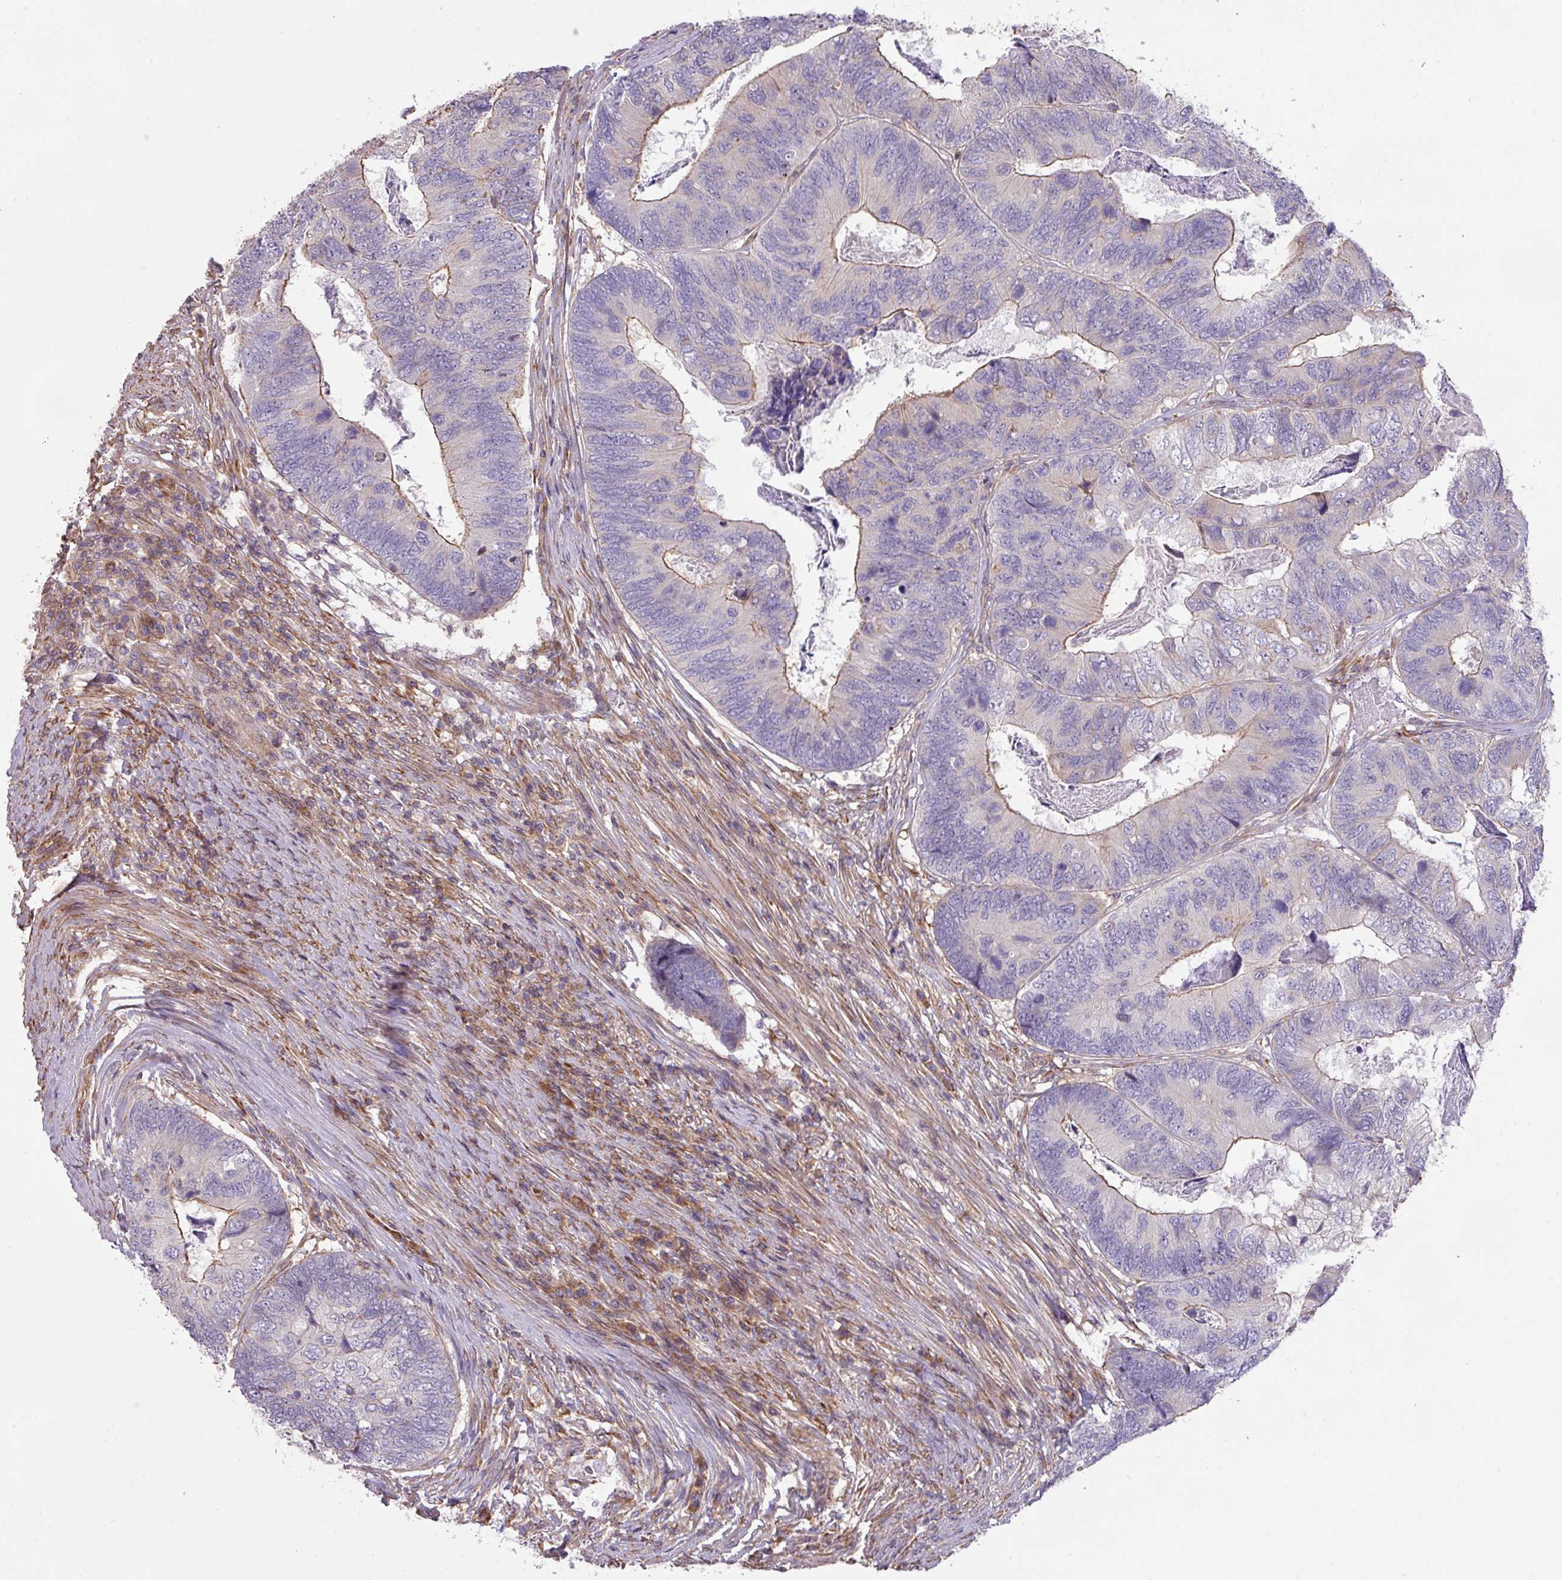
{"staining": {"intensity": "weak", "quantity": "<25%", "location": "cytoplasmic/membranous"}, "tissue": "colorectal cancer", "cell_type": "Tumor cells", "image_type": "cancer", "snomed": [{"axis": "morphology", "description": "Adenocarcinoma, NOS"}, {"axis": "topography", "description": "Colon"}], "caption": "IHC of colorectal cancer reveals no staining in tumor cells. Nuclei are stained in blue.", "gene": "LRRC41", "patient": {"sex": "female", "age": 67}}